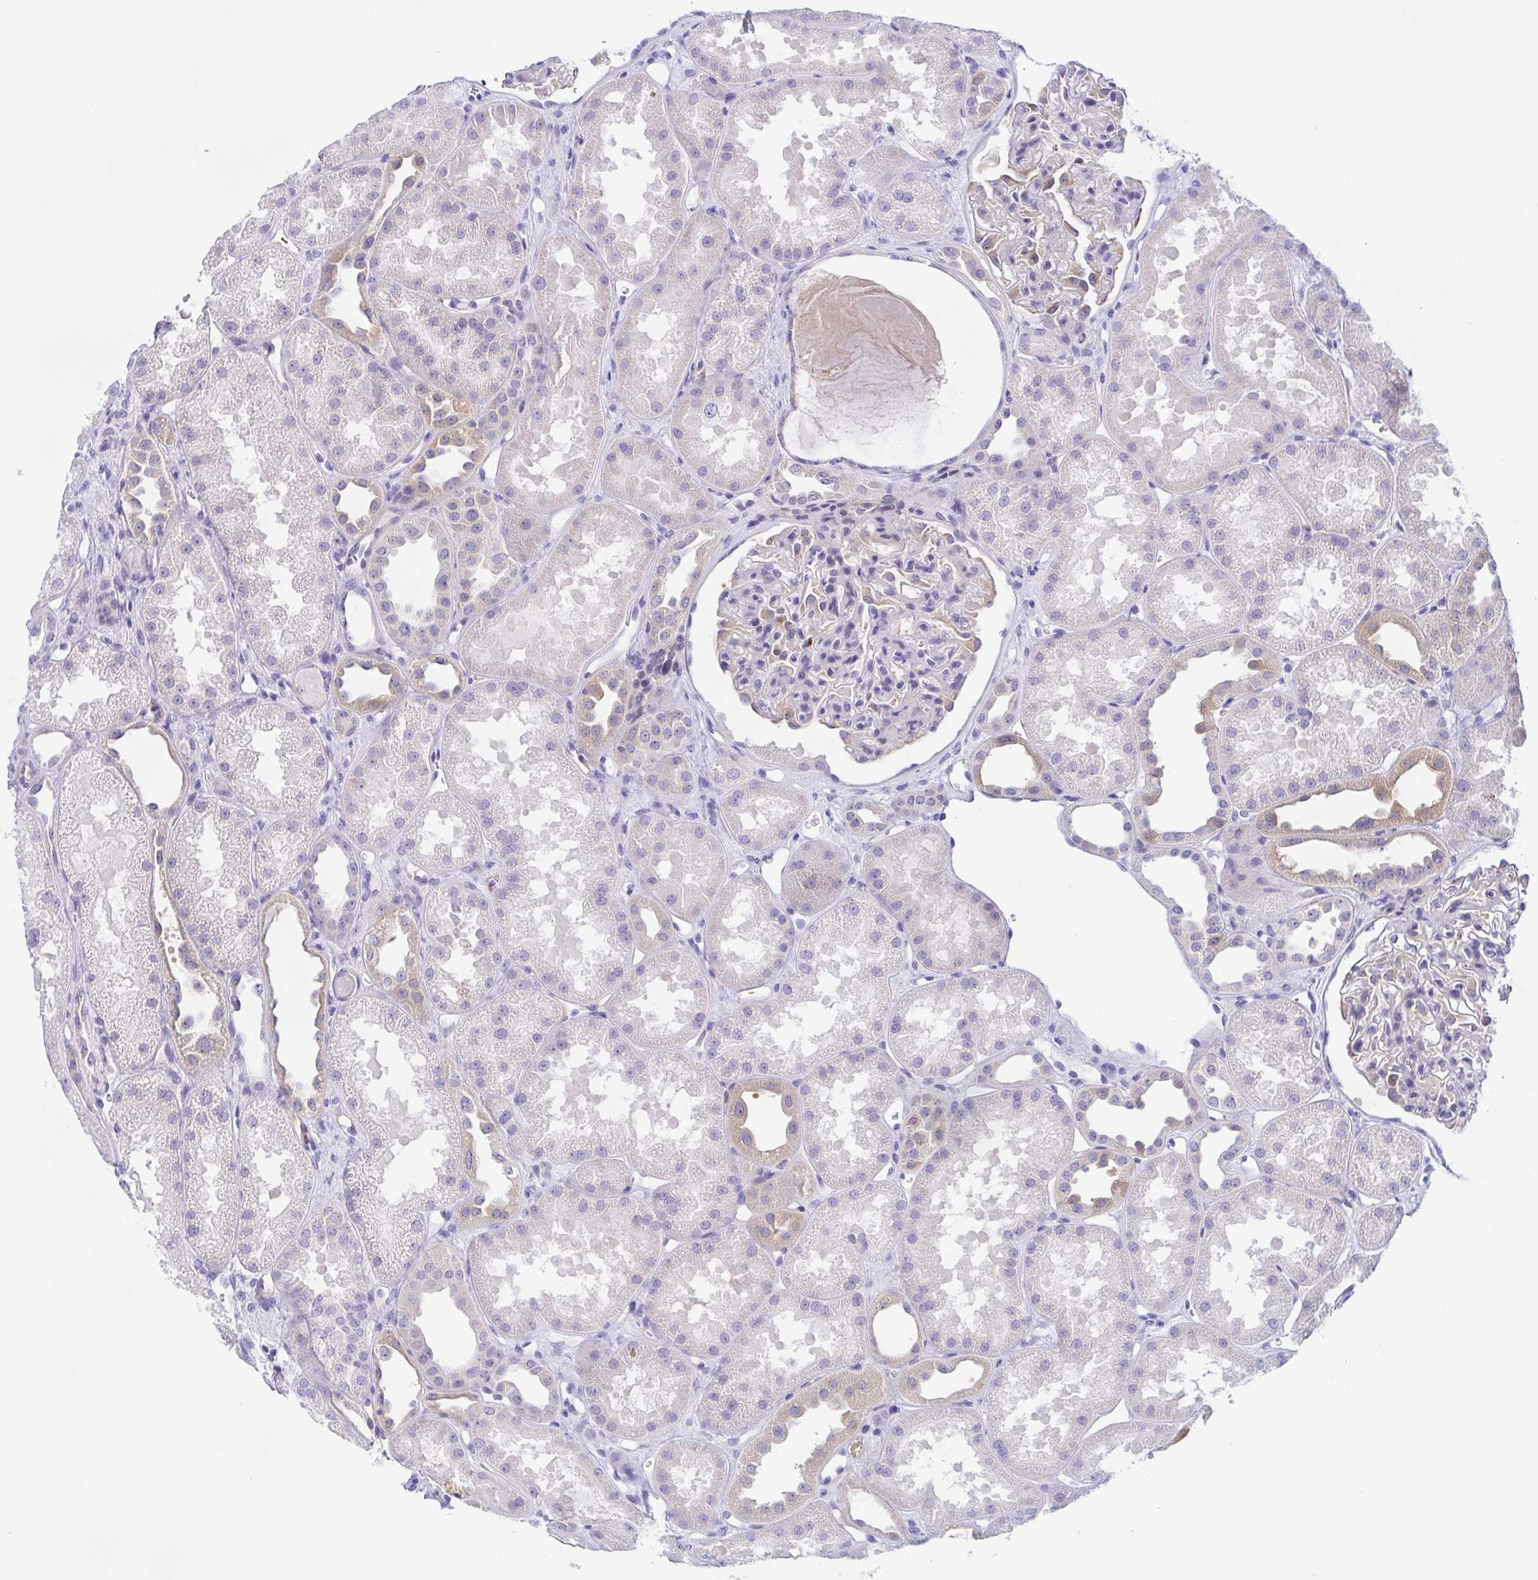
{"staining": {"intensity": "negative", "quantity": "none", "location": "none"}, "tissue": "kidney", "cell_type": "Cells in glomeruli", "image_type": "normal", "snomed": [{"axis": "morphology", "description": "Normal tissue, NOS"}, {"axis": "topography", "description": "Kidney"}], "caption": "Immunohistochemistry (IHC) image of unremarkable kidney: kidney stained with DAB displays no significant protein staining in cells in glomeruli.", "gene": "MUCL3", "patient": {"sex": "male", "age": 61}}